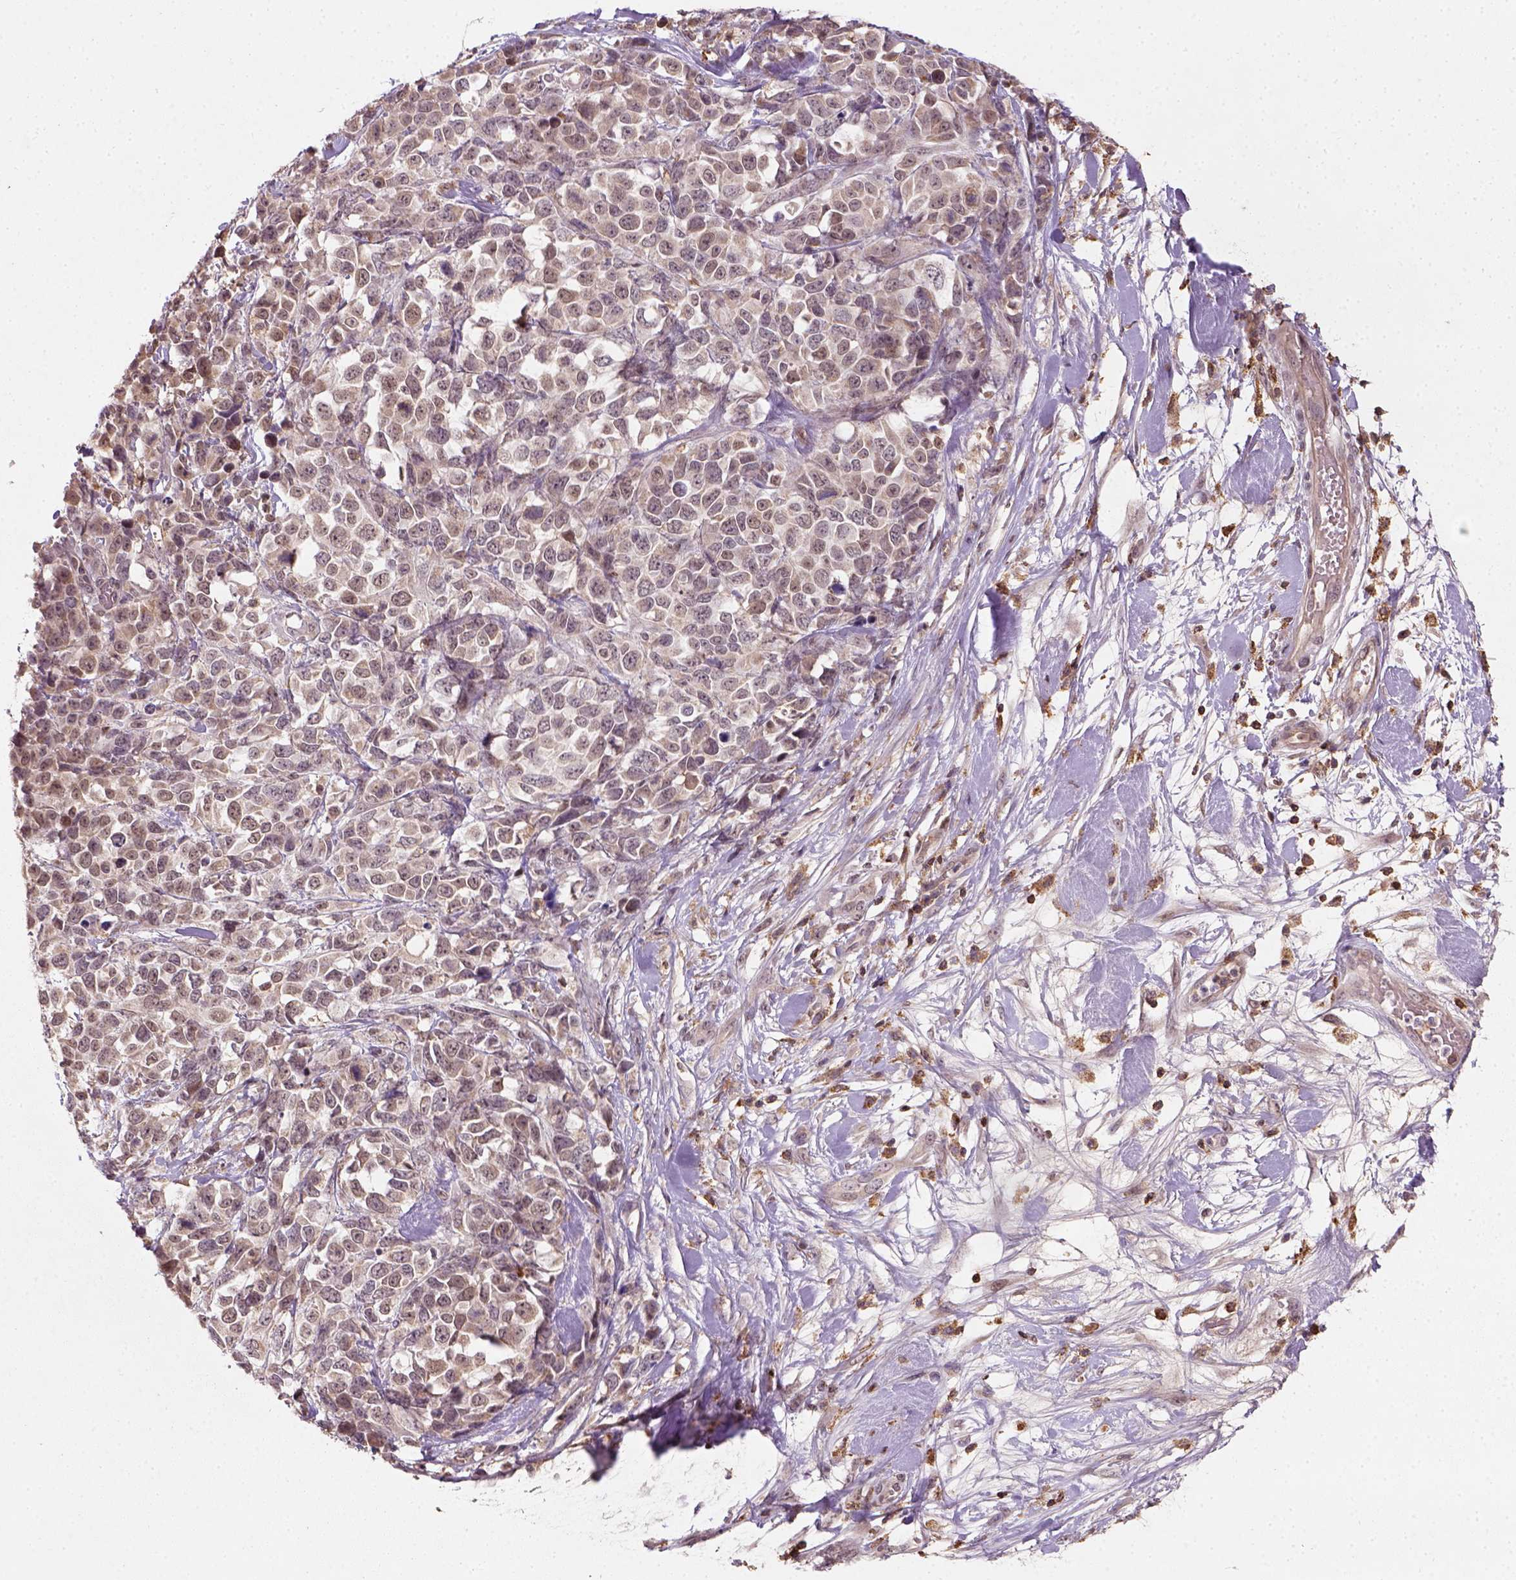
{"staining": {"intensity": "weak", "quantity": ">75%", "location": "cytoplasmic/membranous"}, "tissue": "melanoma", "cell_type": "Tumor cells", "image_type": "cancer", "snomed": [{"axis": "morphology", "description": "Malignant melanoma, Metastatic site"}, {"axis": "topography", "description": "Skin"}], "caption": "Immunohistochemistry (IHC) micrograph of neoplastic tissue: melanoma stained using immunohistochemistry demonstrates low levels of weak protein expression localized specifically in the cytoplasmic/membranous of tumor cells, appearing as a cytoplasmic/membranous brown color.", "gene": "CAMKK1", "patient": {"sex": "male", "age": 84}}